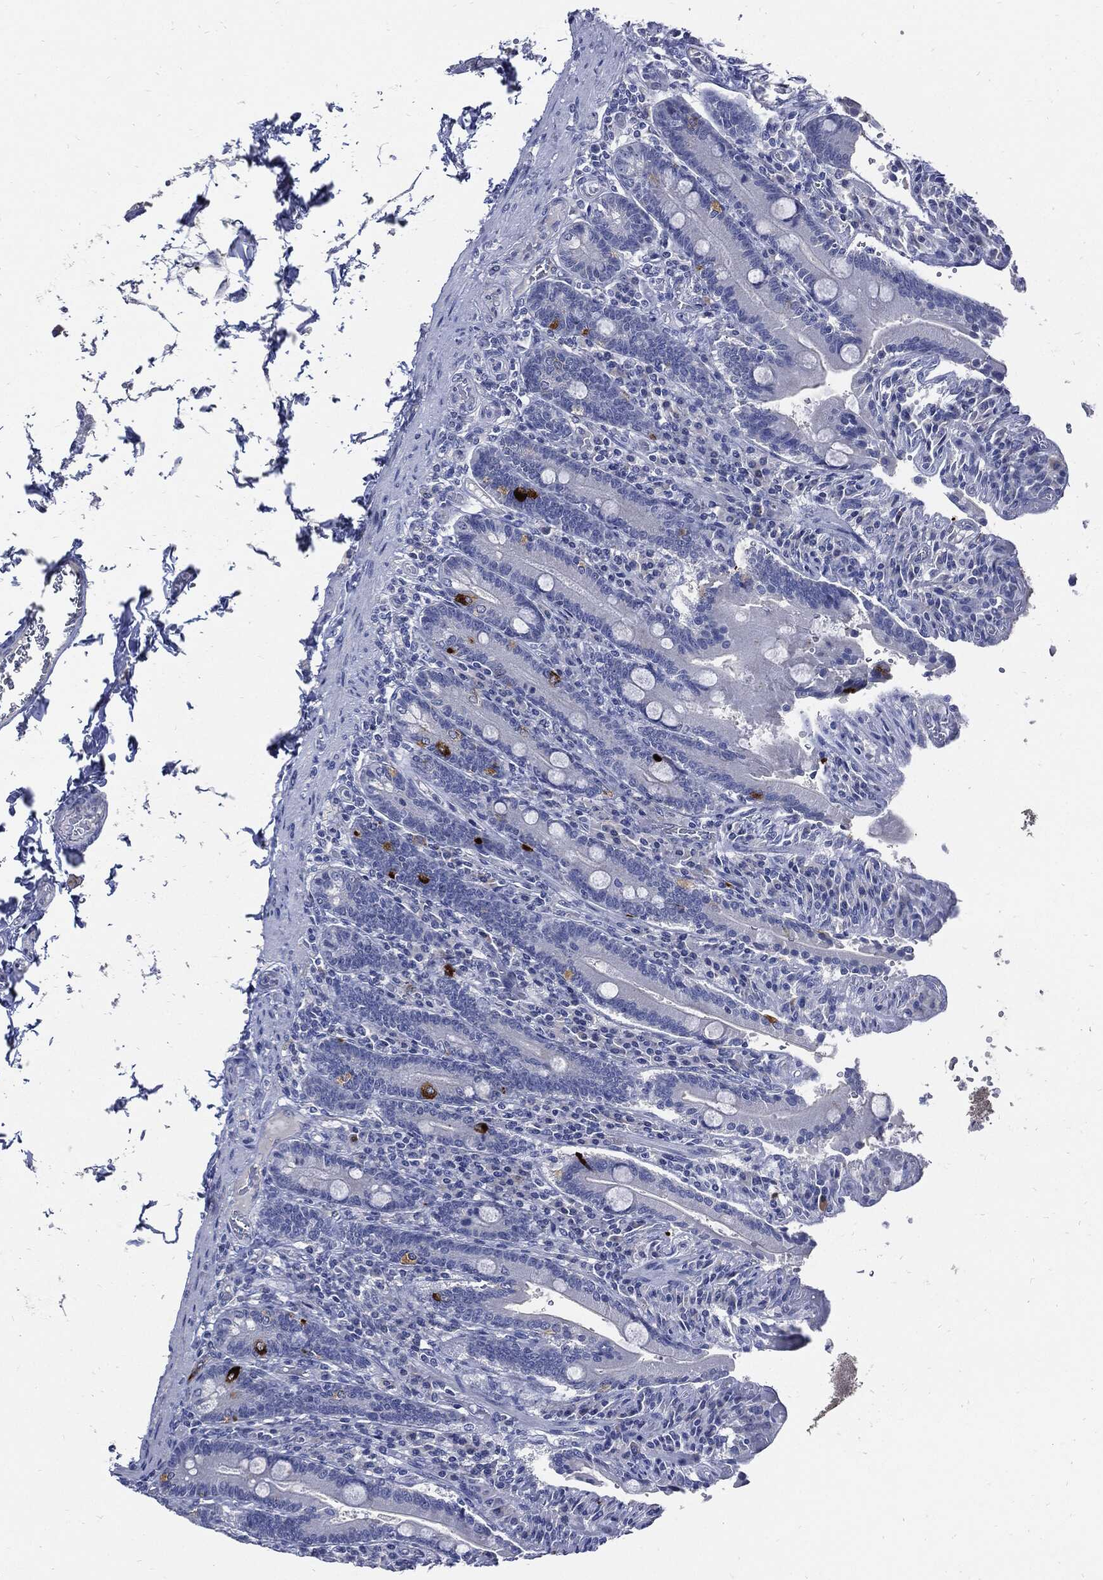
{"staining": {"intensity": "strong", "quantity": "<25%", "location": "cytoplasmic/membranous"}, "tissue": "duodenum", "cell_type": "Glandular cells", "image_type": "normal", "snomed": [{"axis": "morphology", "description": "Normal tissue, NOS"}, {"axis": "topography", "description": "Duodenum"}], "caption": "IHC staining of benign duodenum, which displays medium levels of strong cytoplasmic/membranous positivity in about <25% of glandular cells indicating strong cytoplasmic/membranous protein expression. The staining was performed using DAB (3,3'-diaminobenzidine) (brown) for protein detection and nuclei were counterstained in hematoxylin (blue).", "gene": "CPE", "patient": {"sex": "female", "age": 62}}